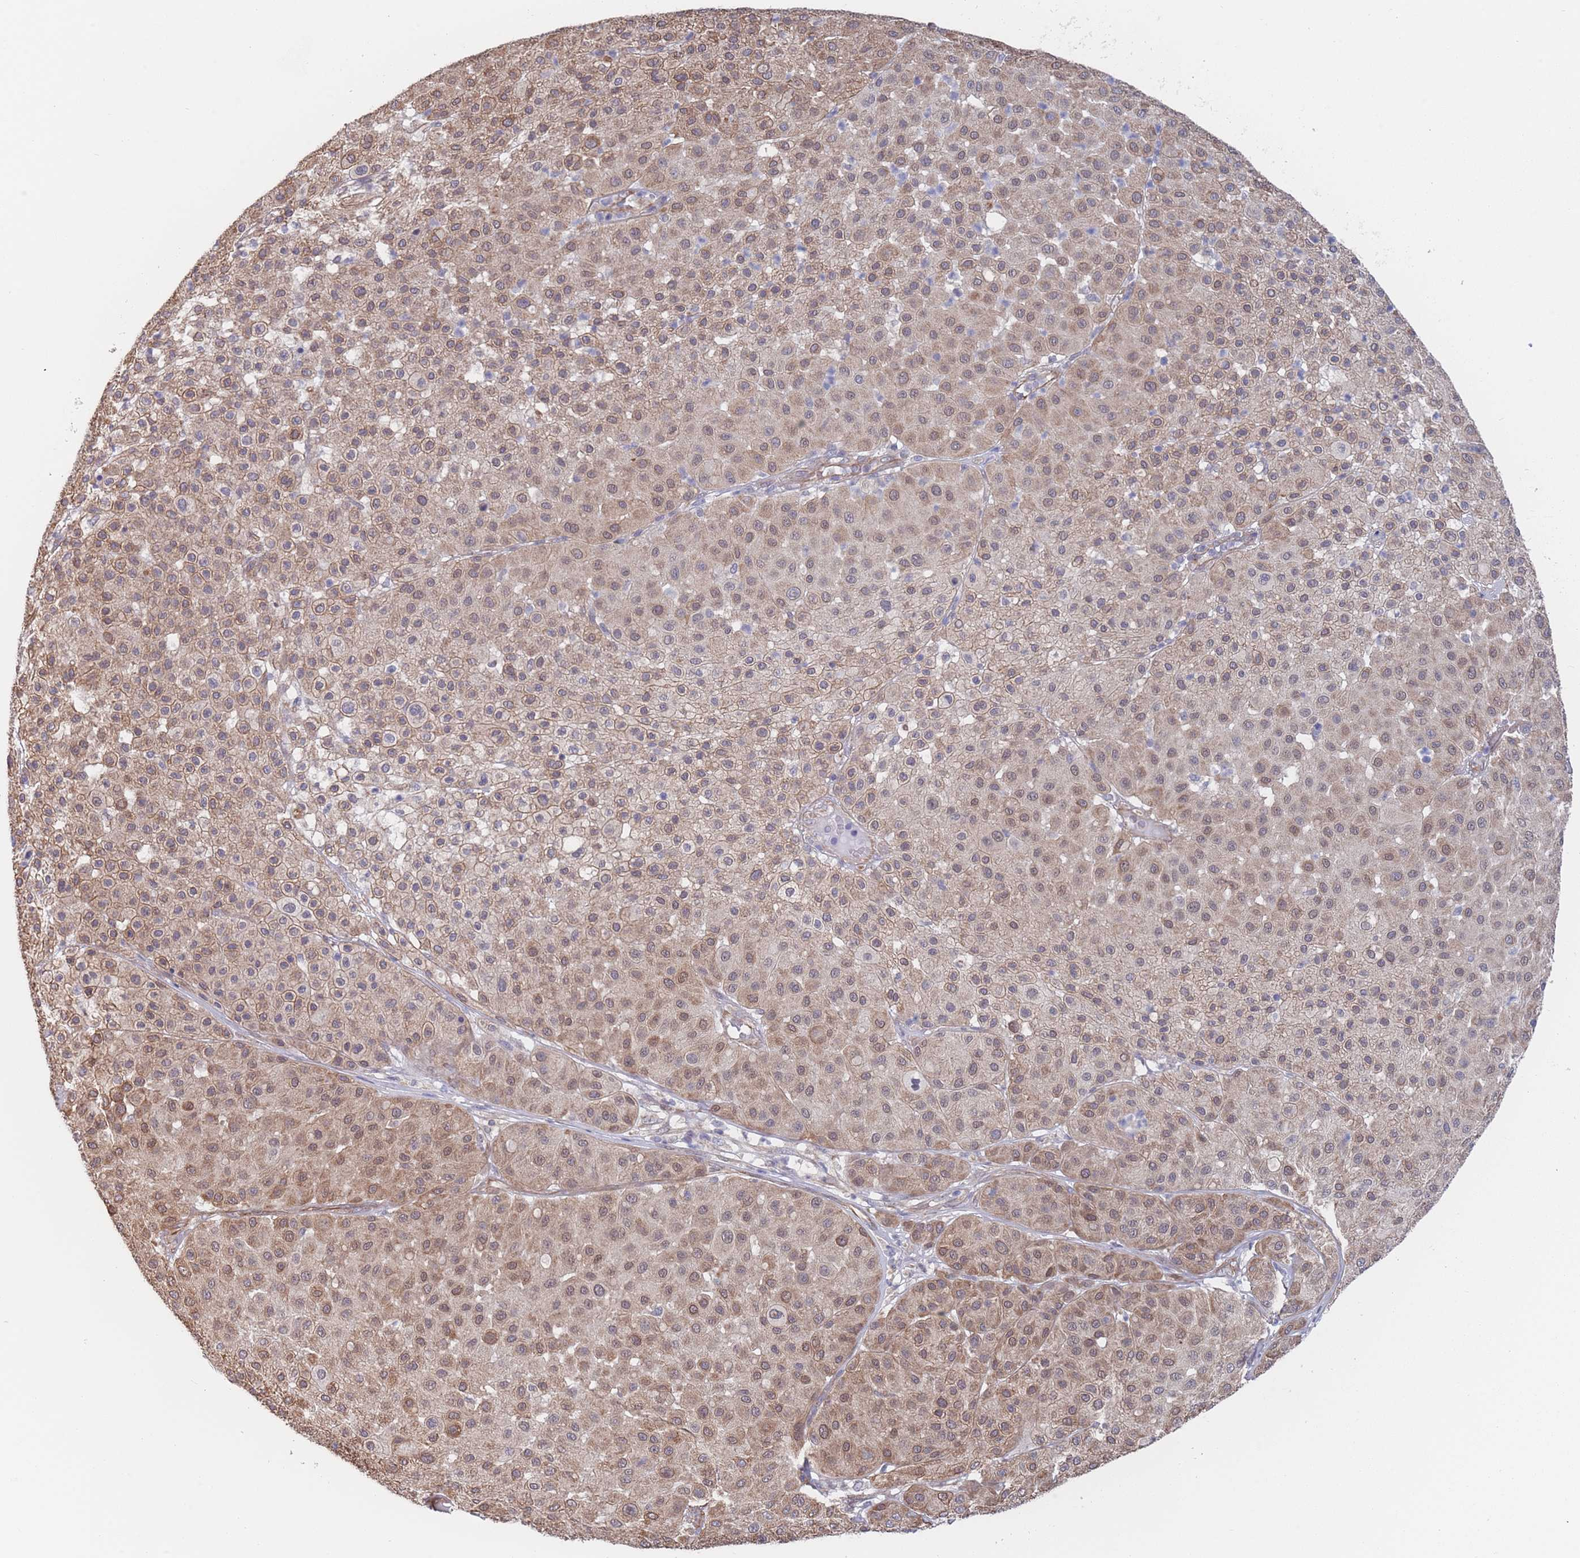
{"staining": {"intensity": "moderate", "quantity": ">75%", "location": "cytoplasmic/membranous"}, "tissue": "melanoma", "cell_type": "Tumor cells", "image_type": "cancer", "snomed": [{"axis": "morphology", "description": "Malignant melanoma, Metastatic site"}, {"axis": "topography", "description": "Smooth muscle"}], "caption": "A micrograph showing moderate cytoplasmic/membranous positivity in approximately >75% of tumor cells in melanoma, as visualized by brown immunohistochemical staining.", "gene": "SLC1A6", "patient": {"sex": "male", "age": 41}}